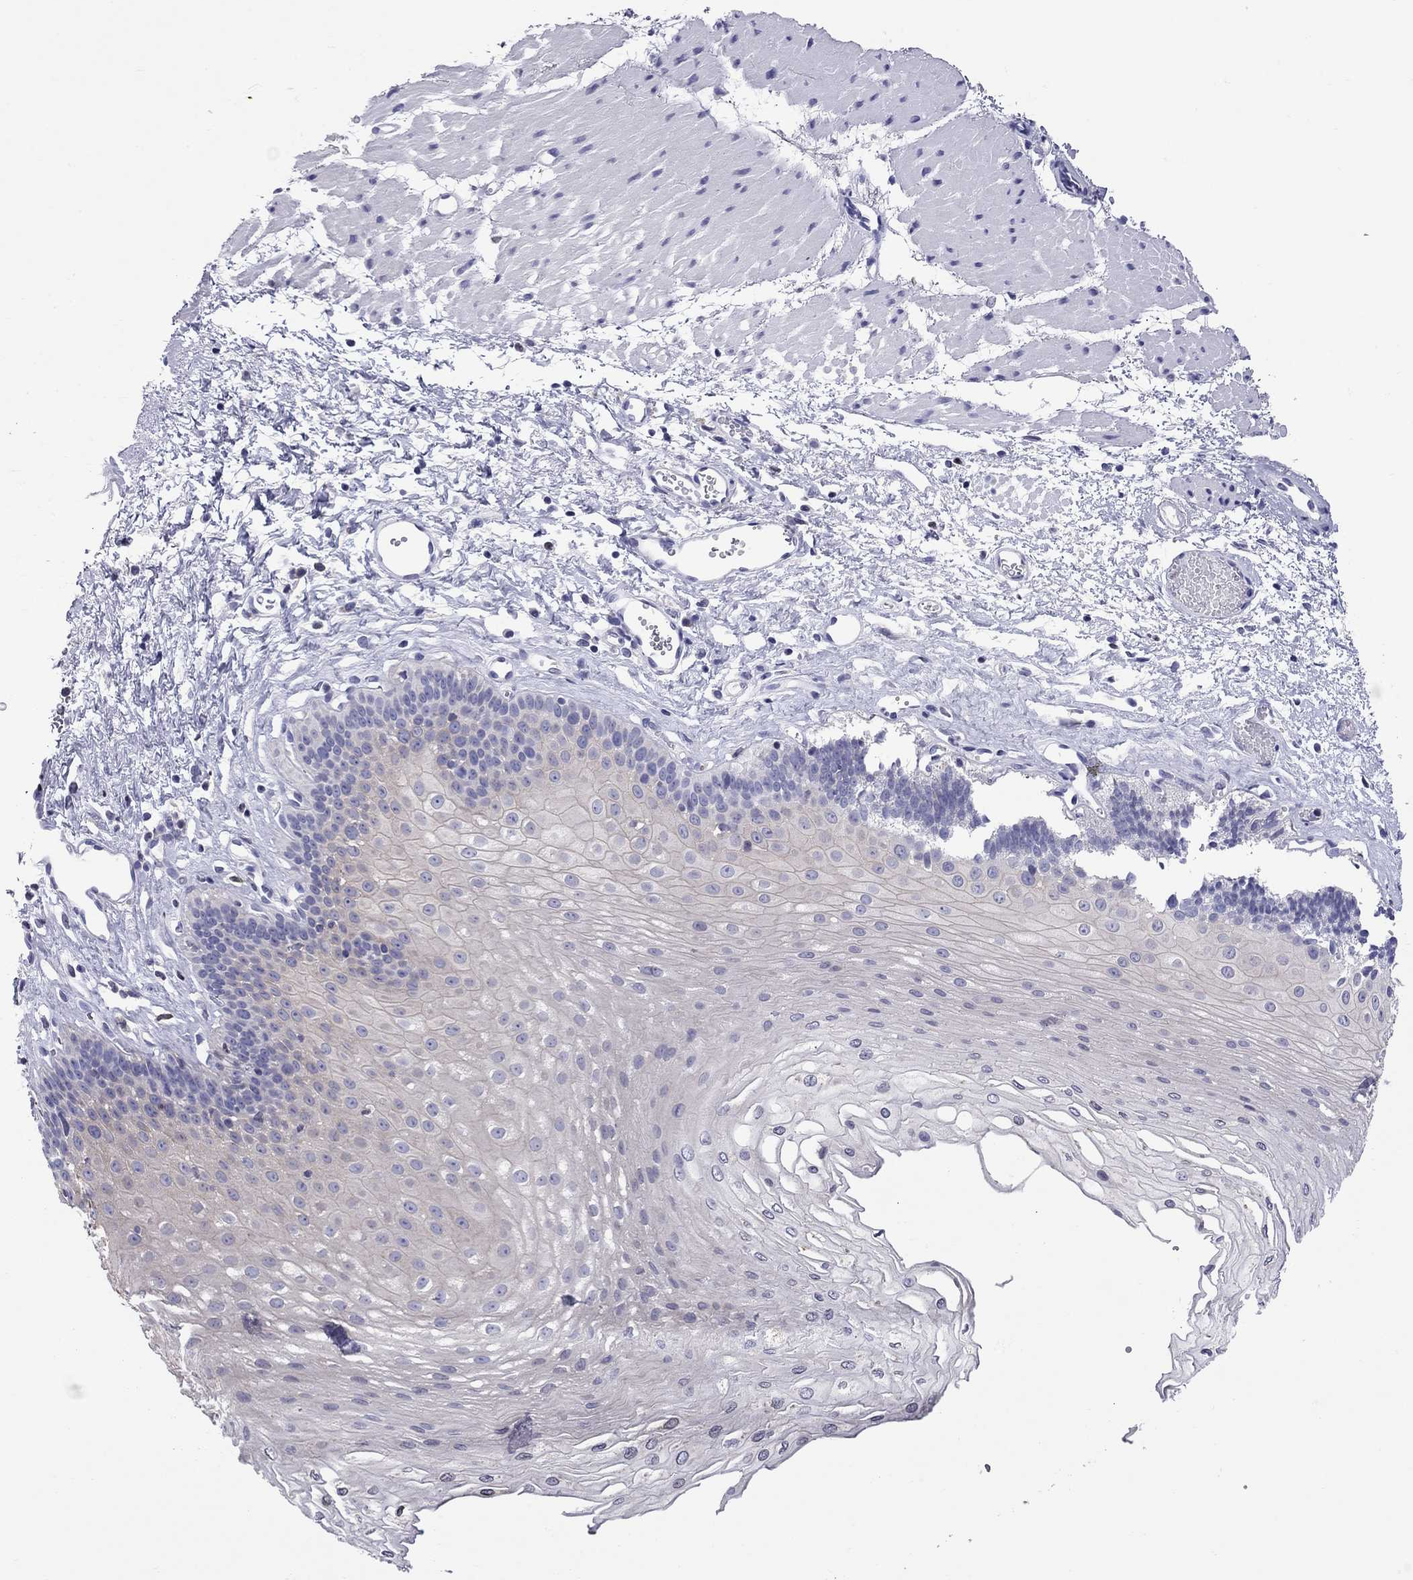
{"staining": {"intensity": "negative", "quantity": "none", "location": "none"}, "tissue": "esophagus", "cell_type": "Squamous epithelial cells", "image_type": "normal", "snomed": [{"axis": "morphology", "description": "Normal tissue, NOS"}, {"axis": "topography", "description": "Esophagus"}], "caption": "Histopathology image shows no protein positivity in squamous epithelial cells of unremarkable esophagus. (Stains: DAB immunohistochemistry with hematoxylin counter stain, Microscopy: brightfield microscopy at high magnification).", "gene": "SLC46A2", "patient": {"sex": "female", "age": 62}}